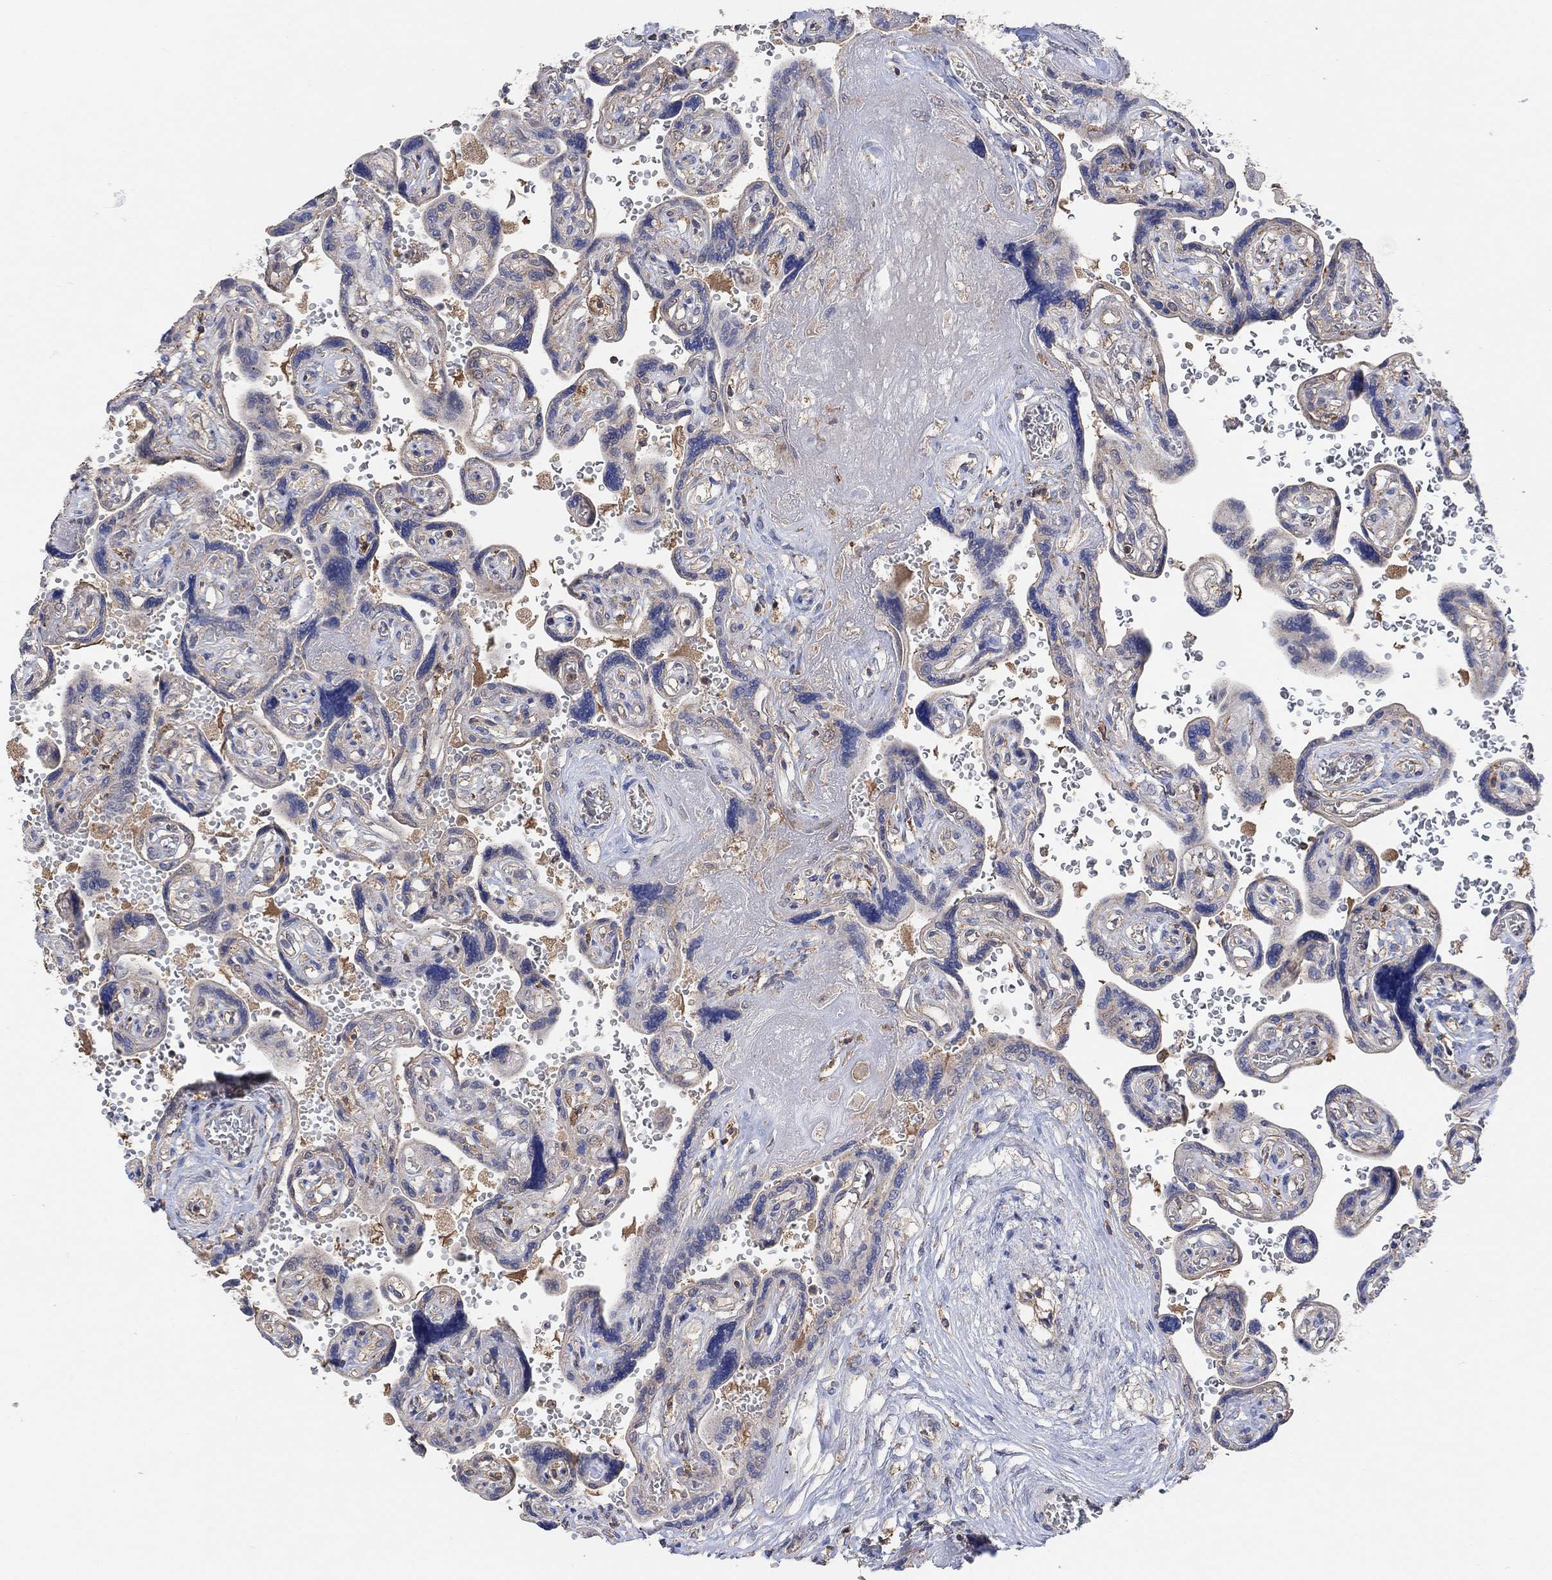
{"staining": {"intensity": "moderate", "quantity": ">75%", "location": "cytoplasmic/membranous"}, "tissue": "placenta", "cell_type": "Decidual cells", "image_type": "normal", "snomed": [{"axis": "morphology", "description": "Normal tissue, NOS"}, {"axis": "topography", "description": "Placenta"}], "caption": "Approximately >75% of decidual cells in unremarkable placenta demonstrate moderate cytoplasmic/membranous protein expression as visualized by brown immunohistochemical staining.", "gene": "BLOC1S3", "patient": {"sex": "female", "age": 32}}